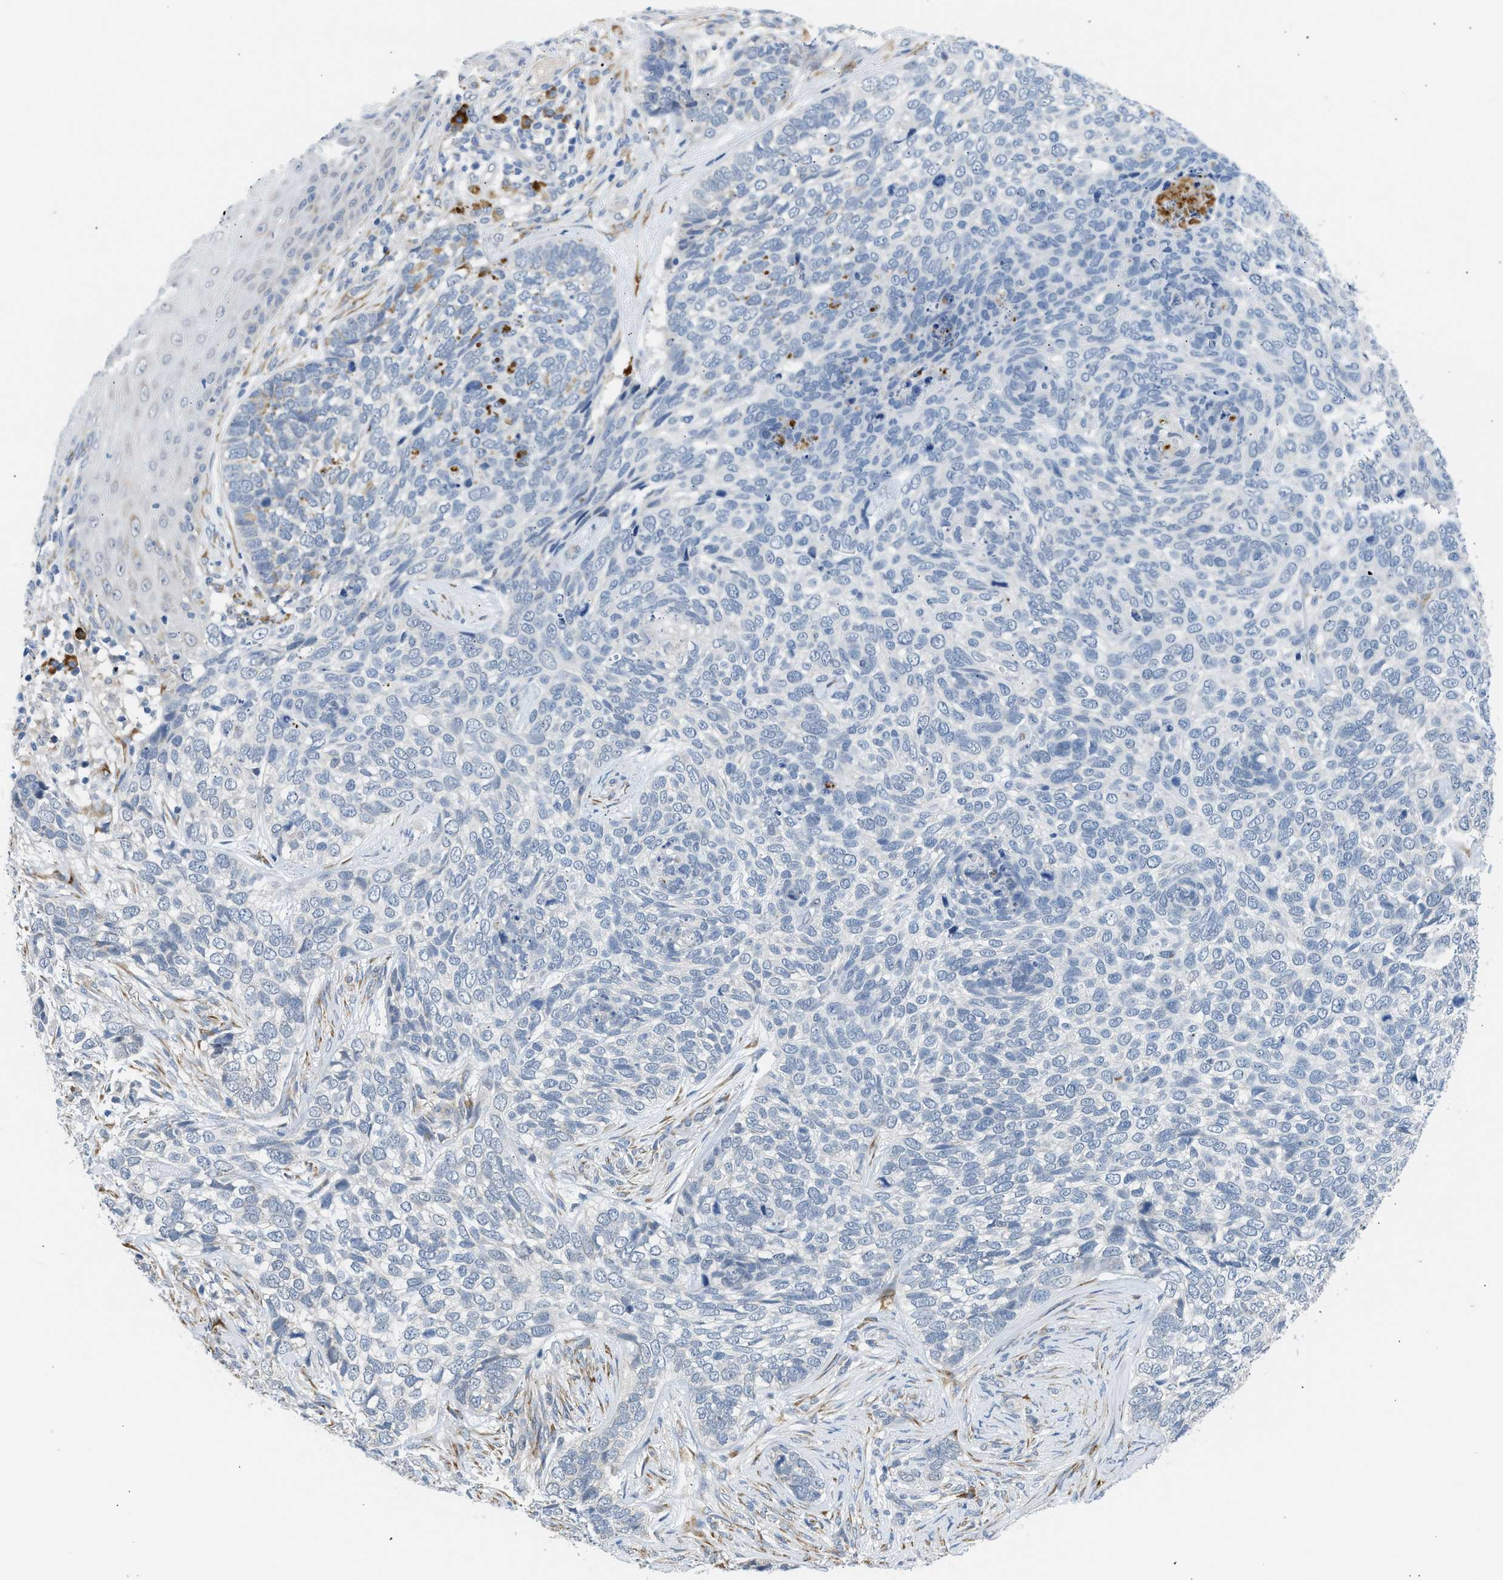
{"staining": {"intensity": "negative", "quantity": "none", "location": "none"}, "tissue": "skin cancer", "cell_type": "Tumor cells", "image_type": "cancer", "snomed": [{"axis": "morphology", "description": "Basal cell carcinoma"}, {"axis": "topography", "description": "Skin"}], "caption": "This is an immunohistochemistry histopathology image of human basal cell carcinoma (skin). There is no positivity in tumor cells.", "gene": "KCNC2", "patient": {"sex": "female", "age": 64}}